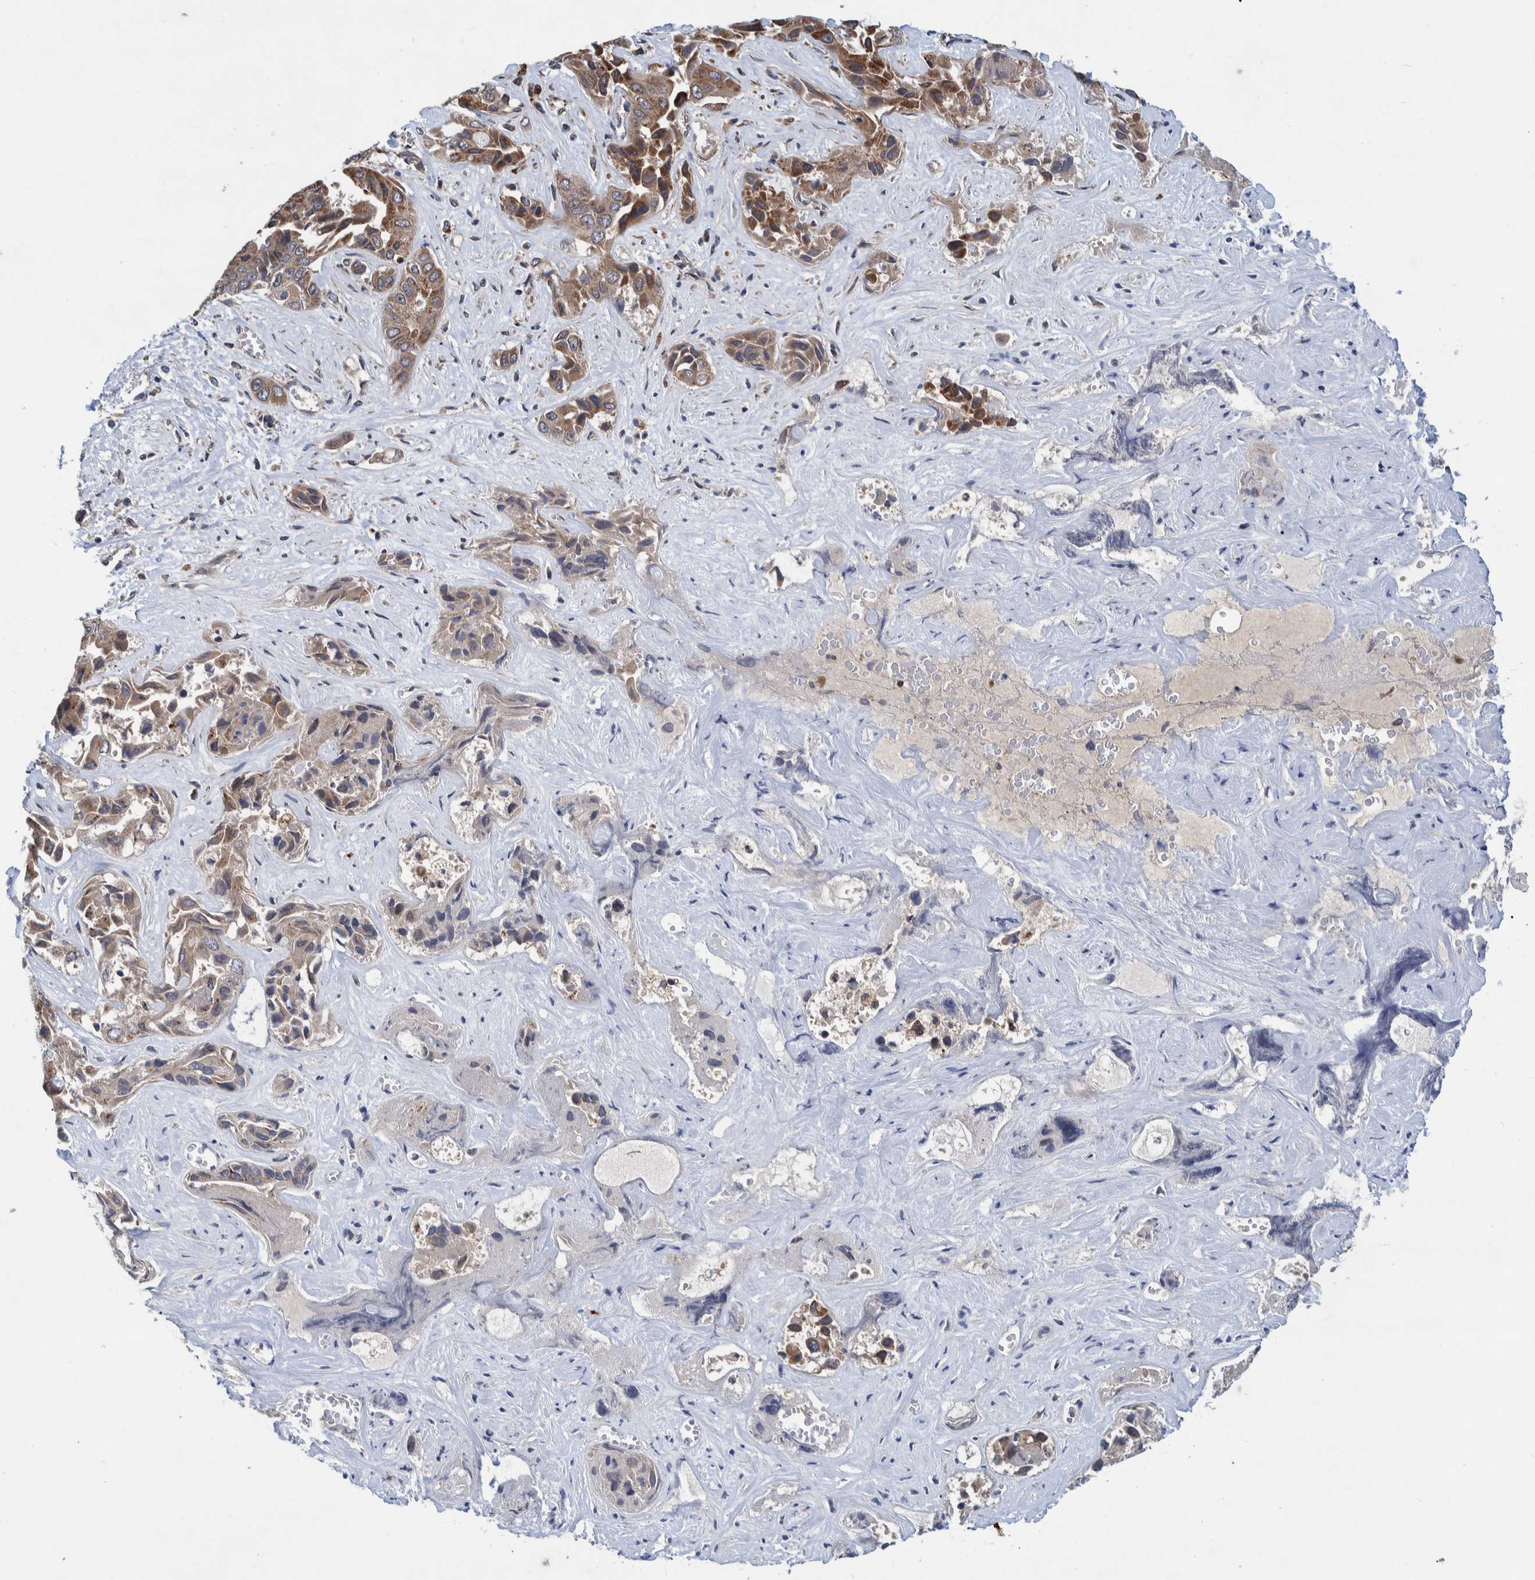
{"staining": {"intensity": "moderate", "quantity": ">75%", "location": "cytoplasmic/membranous"}, "tissue": "liver cancer", "cell_type": "Tumor cells", "image_type": "cancer", "snomed": [{"axis": "morphology", "description": "Cholangiocarcinoma"}, {"axis": "topography", "description": "Liver"}], "caption": "This image reveals IHC staining of liver cancer (cholangiocarcinoma), with medium moderate cytoplasmic/membranous expression in approximately >75% of tumor cells.", "gene": "MRPS7", "patient": {"sex": "female", "age": 52}}